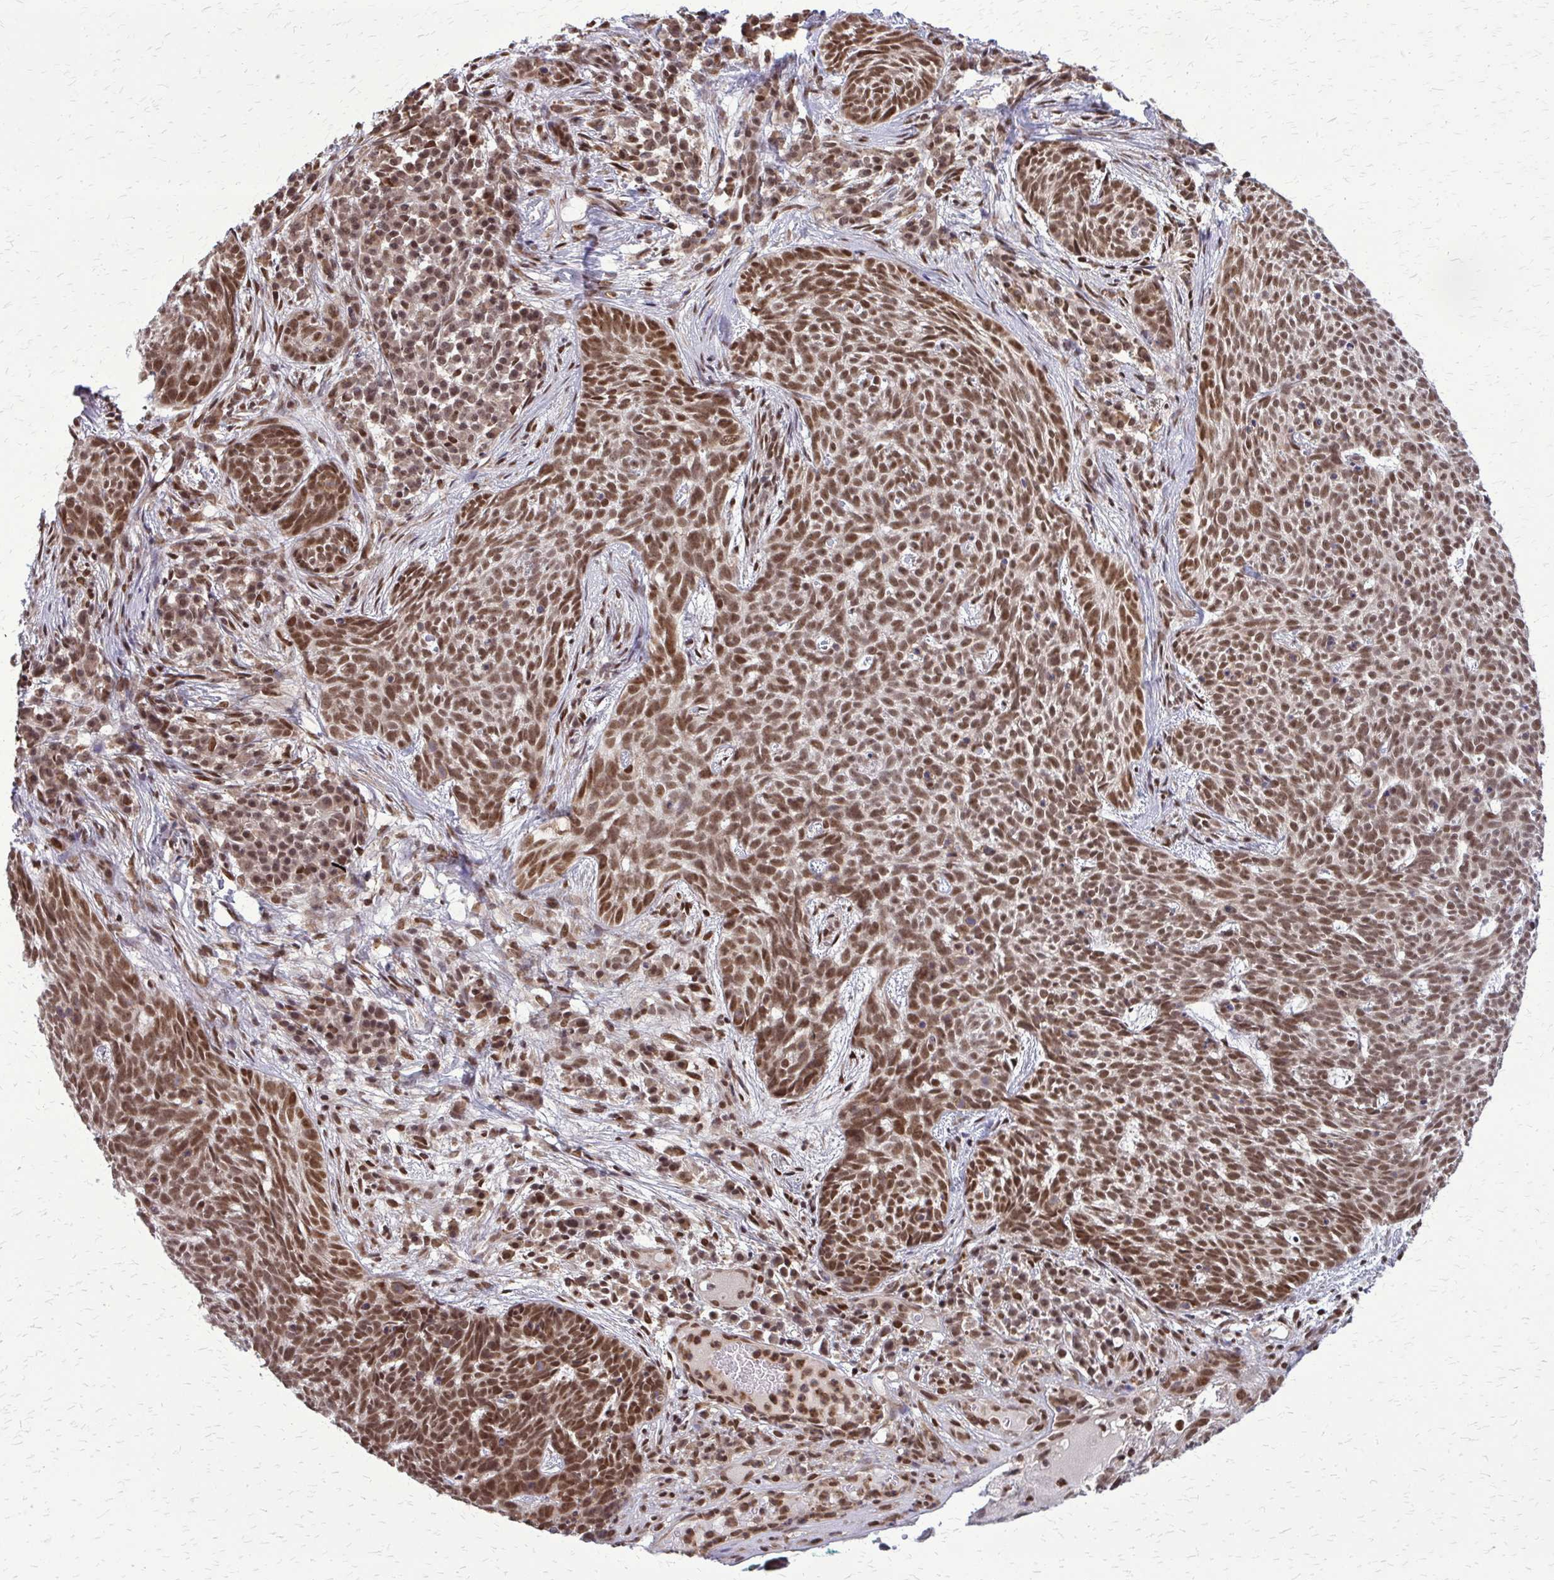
{"staining": {"intensity": "moderate", "quantity": ">75%", "location": "nuclear"}, "tissue": "skin cancer", "cell_type": "Tumor cells", "image_type": "cancer", "snomed": [{"axis": "morphology", "description": "Basal cell carcinoma"}, {"axis": "topography", "description": "Skin"}], "caption": "A micrograph of skin cancer (basal cell carcinoma) stained for a protein displays moderate nuclear brown staining in tumor cells.", "gene": "HDAC3", "patient": {"sex": "female", "age": 93}}